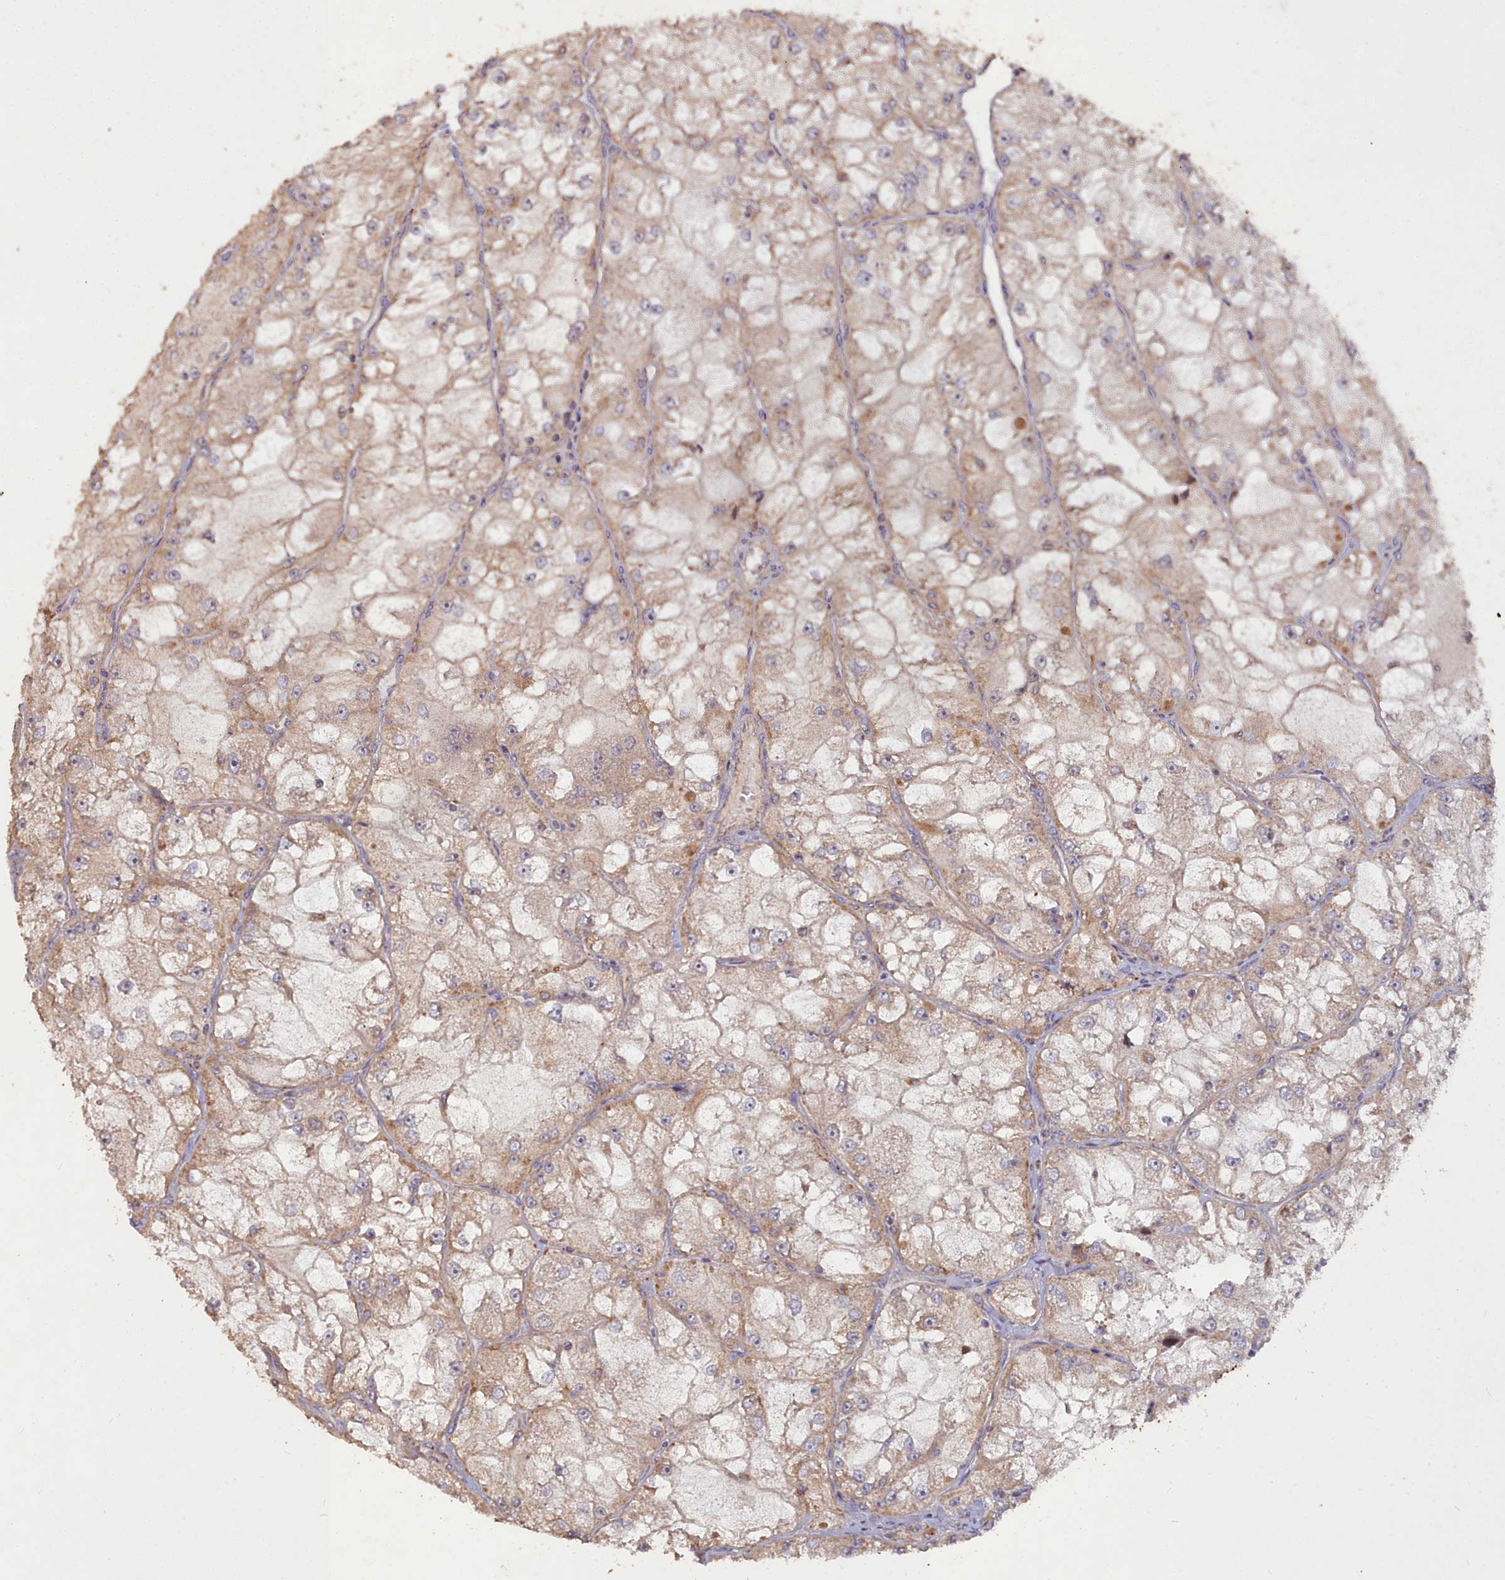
{"staining": {"intensity": "weak", "quantity": ">75%", "location": "cytoplasmic/membranous"}, "tissue": "renal cancer", "cell_type": "Tumor cells", "image_type": "cancer", "snomed": [{"axis": "morphology", "description": "Adenocarcinoma, NOS"}, {"axis": "topography", "description": "Kidney"}], "caption": "There is low levels of weak cytoplasmic/membranous staining in tumor cells of renal adenocarcinoma, as demonstrated by immunohistochemical staining (brown color).", "gene": "COX11", "patient": {"sex": "female", "age": 72}}